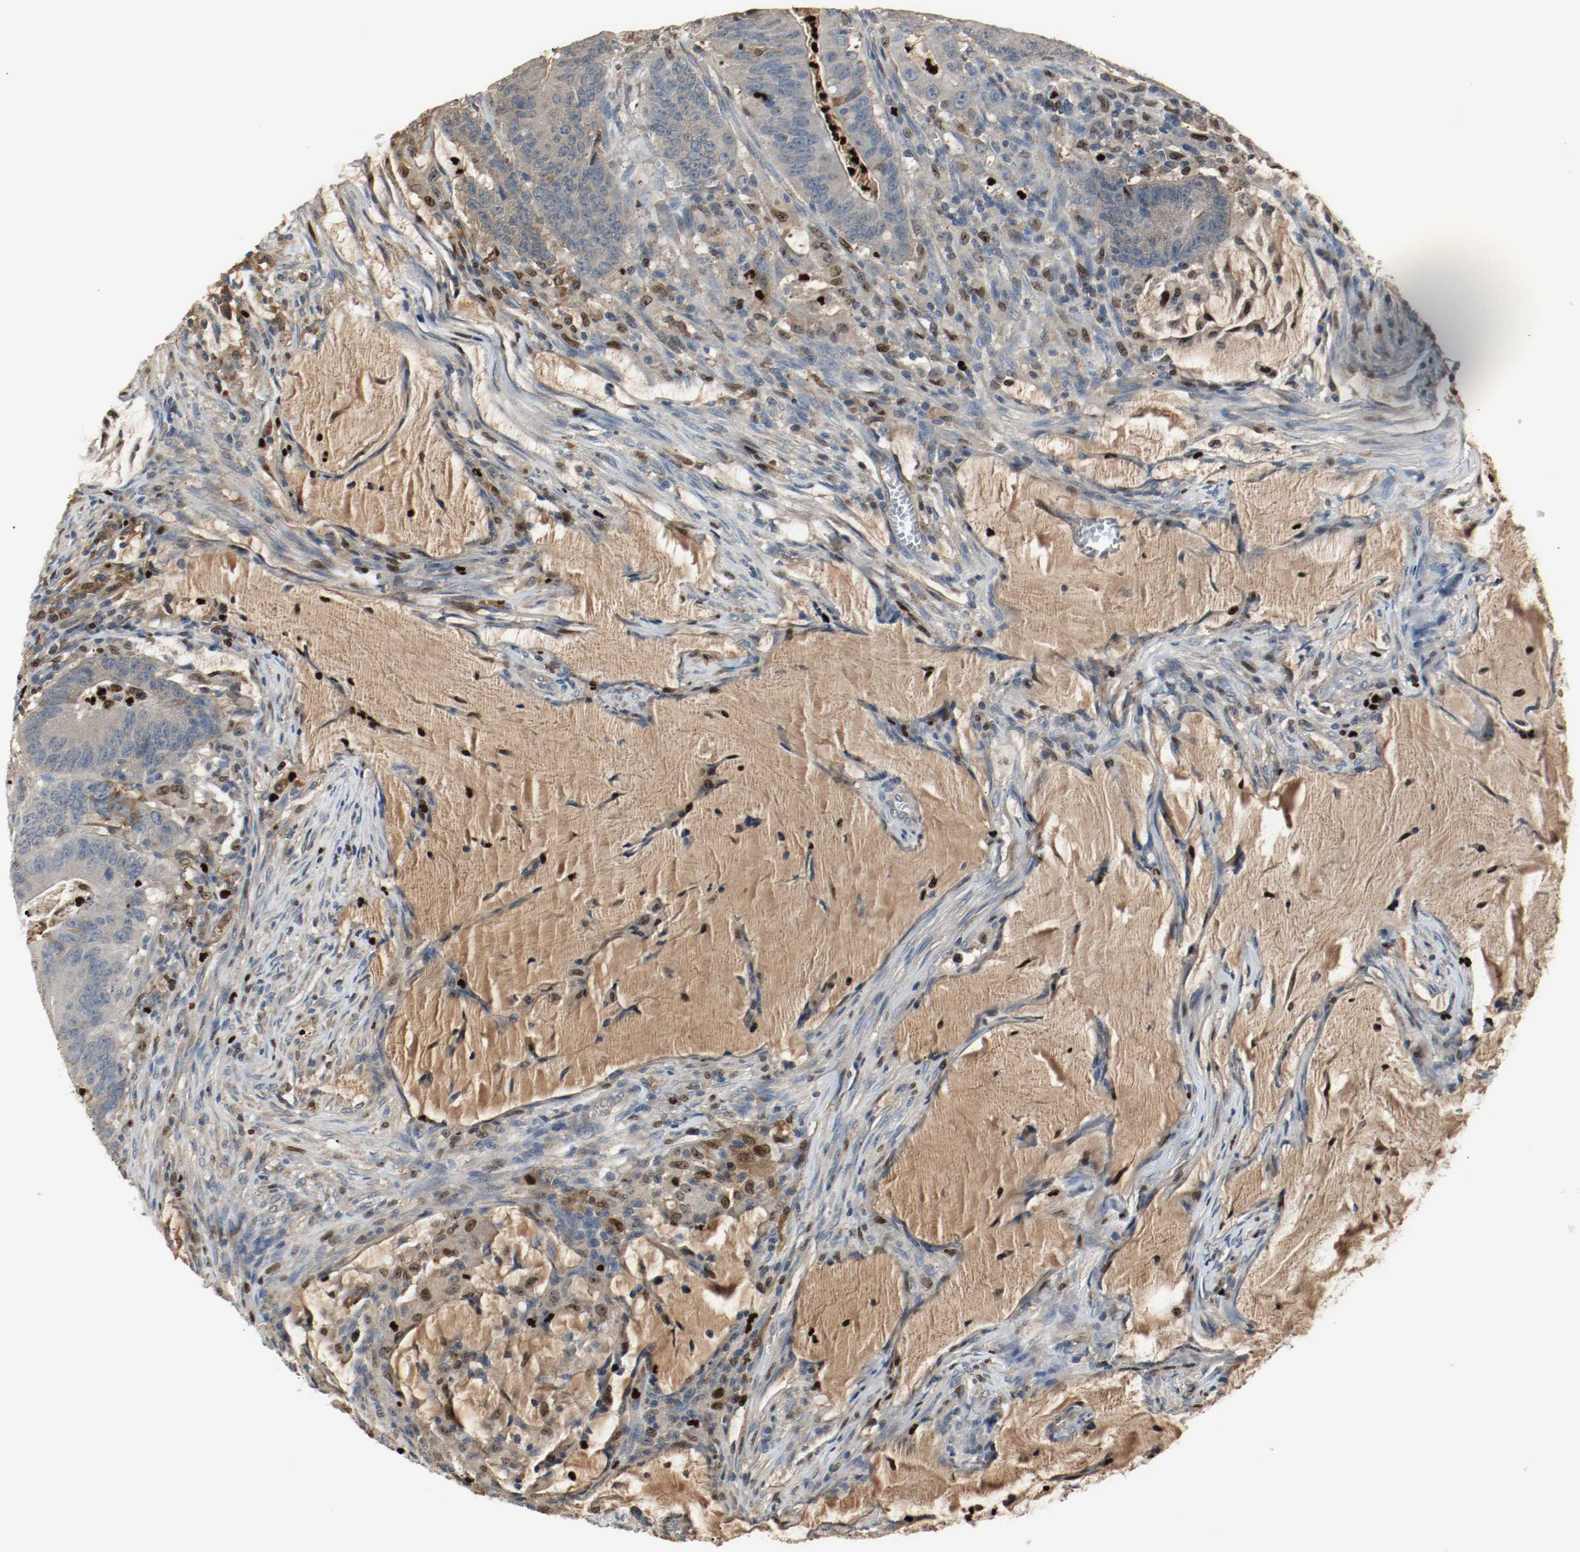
{"staining": {"intensity": "negative", "quantity": "none", "location": "none"}, "tissue": "colorectal cancer", "cell_type": "Tumor cells", "image_type": "cancer", "snomed": [{"axis": "morphology", "description": "Adenocarcinoma, NOS"}, {"axis": "topography", "description": "Colon"}], "caption": "Tumor cells are negative for protein expression in human colorectal cancer (adenocarcinoma). (Brightfield microscopy of DAB IHC at high magnification).", "gene": "BLK", "patient": {"sex": "male", "age": 45}}